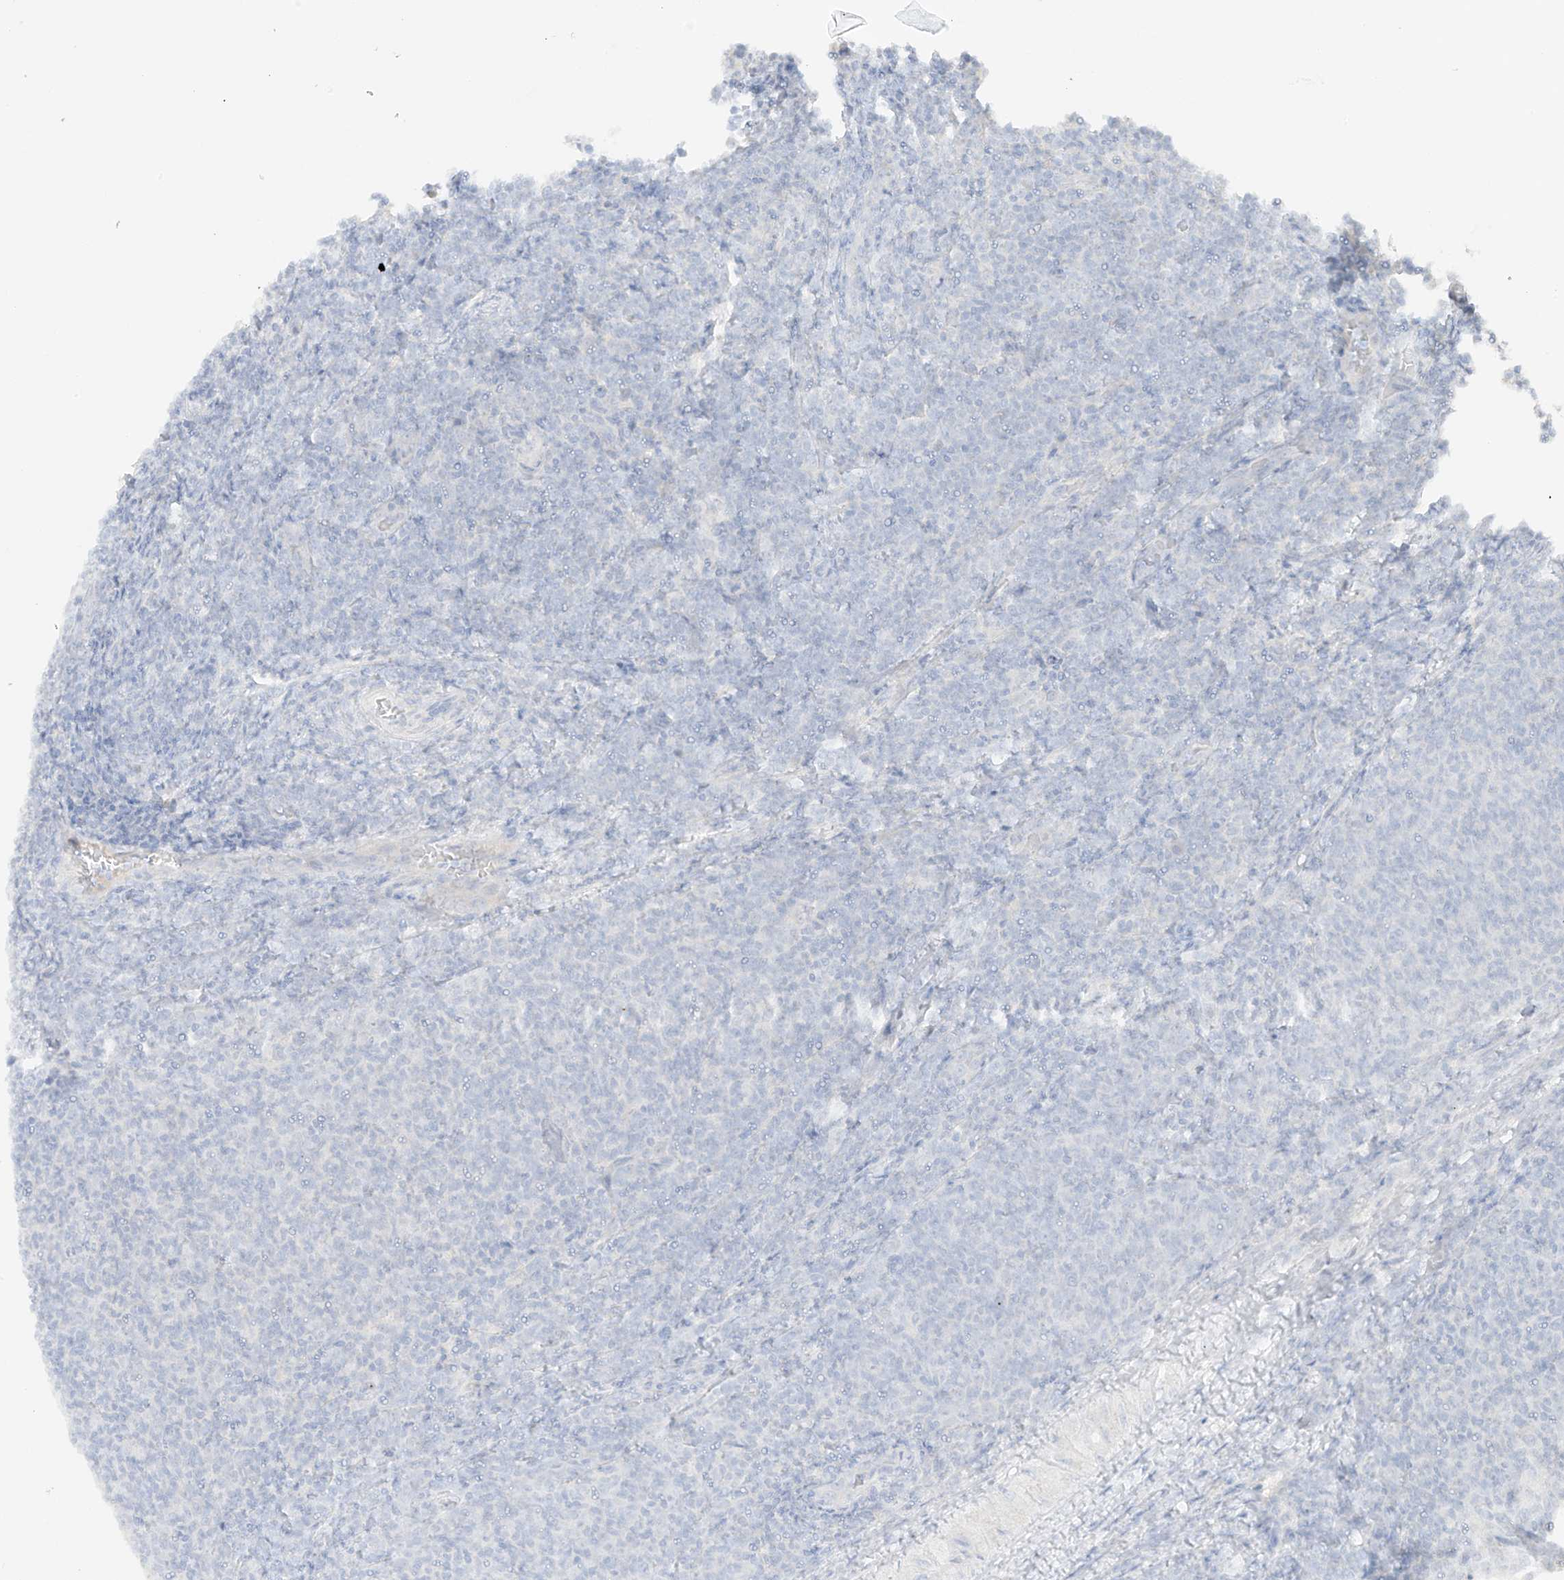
{"staining": {"intensity": "negative", "quantity": "none", "location": "none"}, "tissue": "lymphoma", "cell_type": "Tumor cells", "image_type": "cancer", "snomed": [{"axis": "morphology", "description": "Malignant lymphoma, non-Hodgkin's type, Low grade"}, {"axis": "topography", "description": "Lymph node"}], "caption": "The micrograph displays no staining of tumor cells in malignant lymphoma, non-Hodgkin's type (low-grade). (DAB (3,3'-diaminobenzidine) immunohistochemistry with hematoxylin counter stain).", "gene": "ZBTB41", "patient": {"sex": "male", "age": 66}}